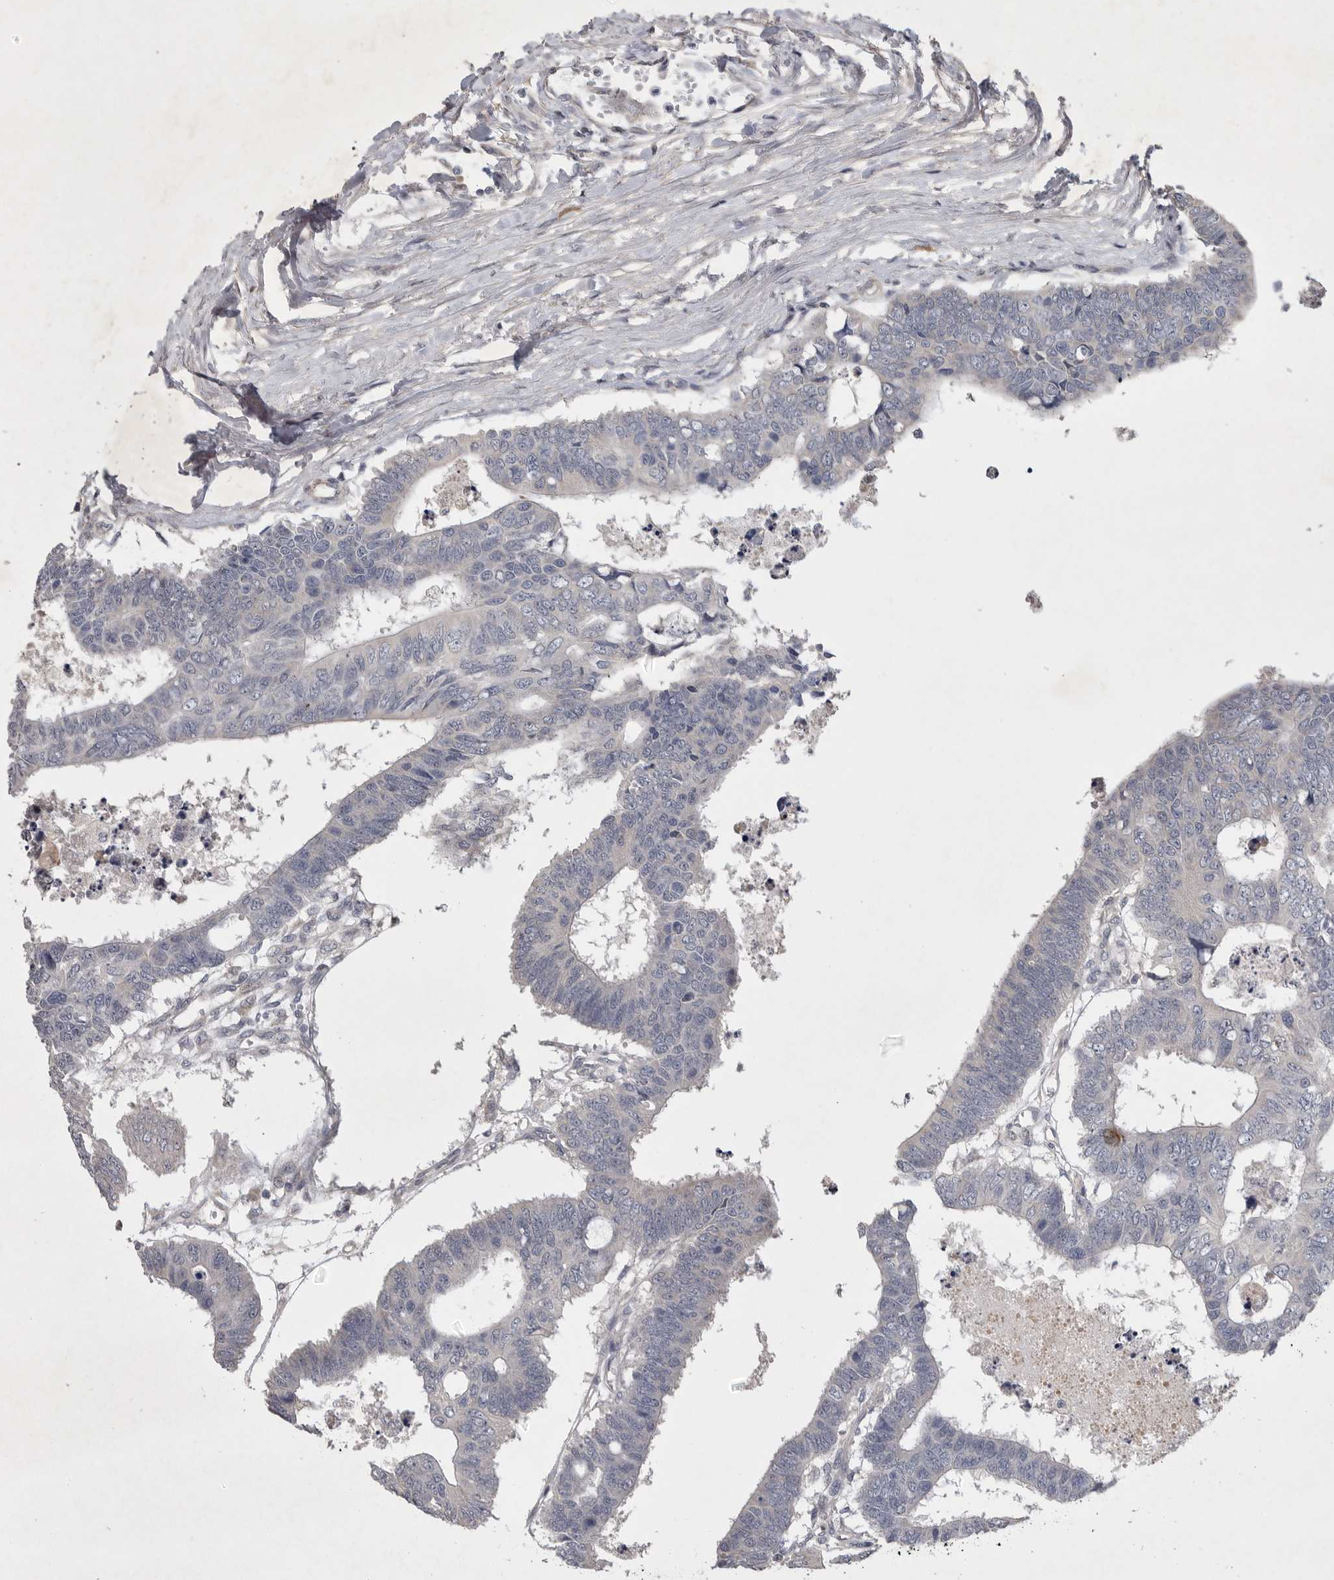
{"staining": {"intensity": "negative", "quantity": "none", "location": "none"}, "tissue": "colorectal cancer", "cell_type": "Tumor cells", "image_type": "cancer", "snomed": [{"axis": "morphology", "description": "Adenocarcinoma, NOS"}, {"axis": "topography", "description": "Rectum"}], "caption": "Immunohistochemistry photomicrograph of neoplastic tissue: human adenocarcinoma (colorectal) stained with DAB (3,3'-diaminobenzidine) demonstrates no significant protein expression in tumor cells. (Brightfield microscopy of DAB (3,3'-diaminobenzidine) immunohistochemistry at high magnification).", "gene": "EDEM3", "patient": {"sex": "male", "age": 84}}